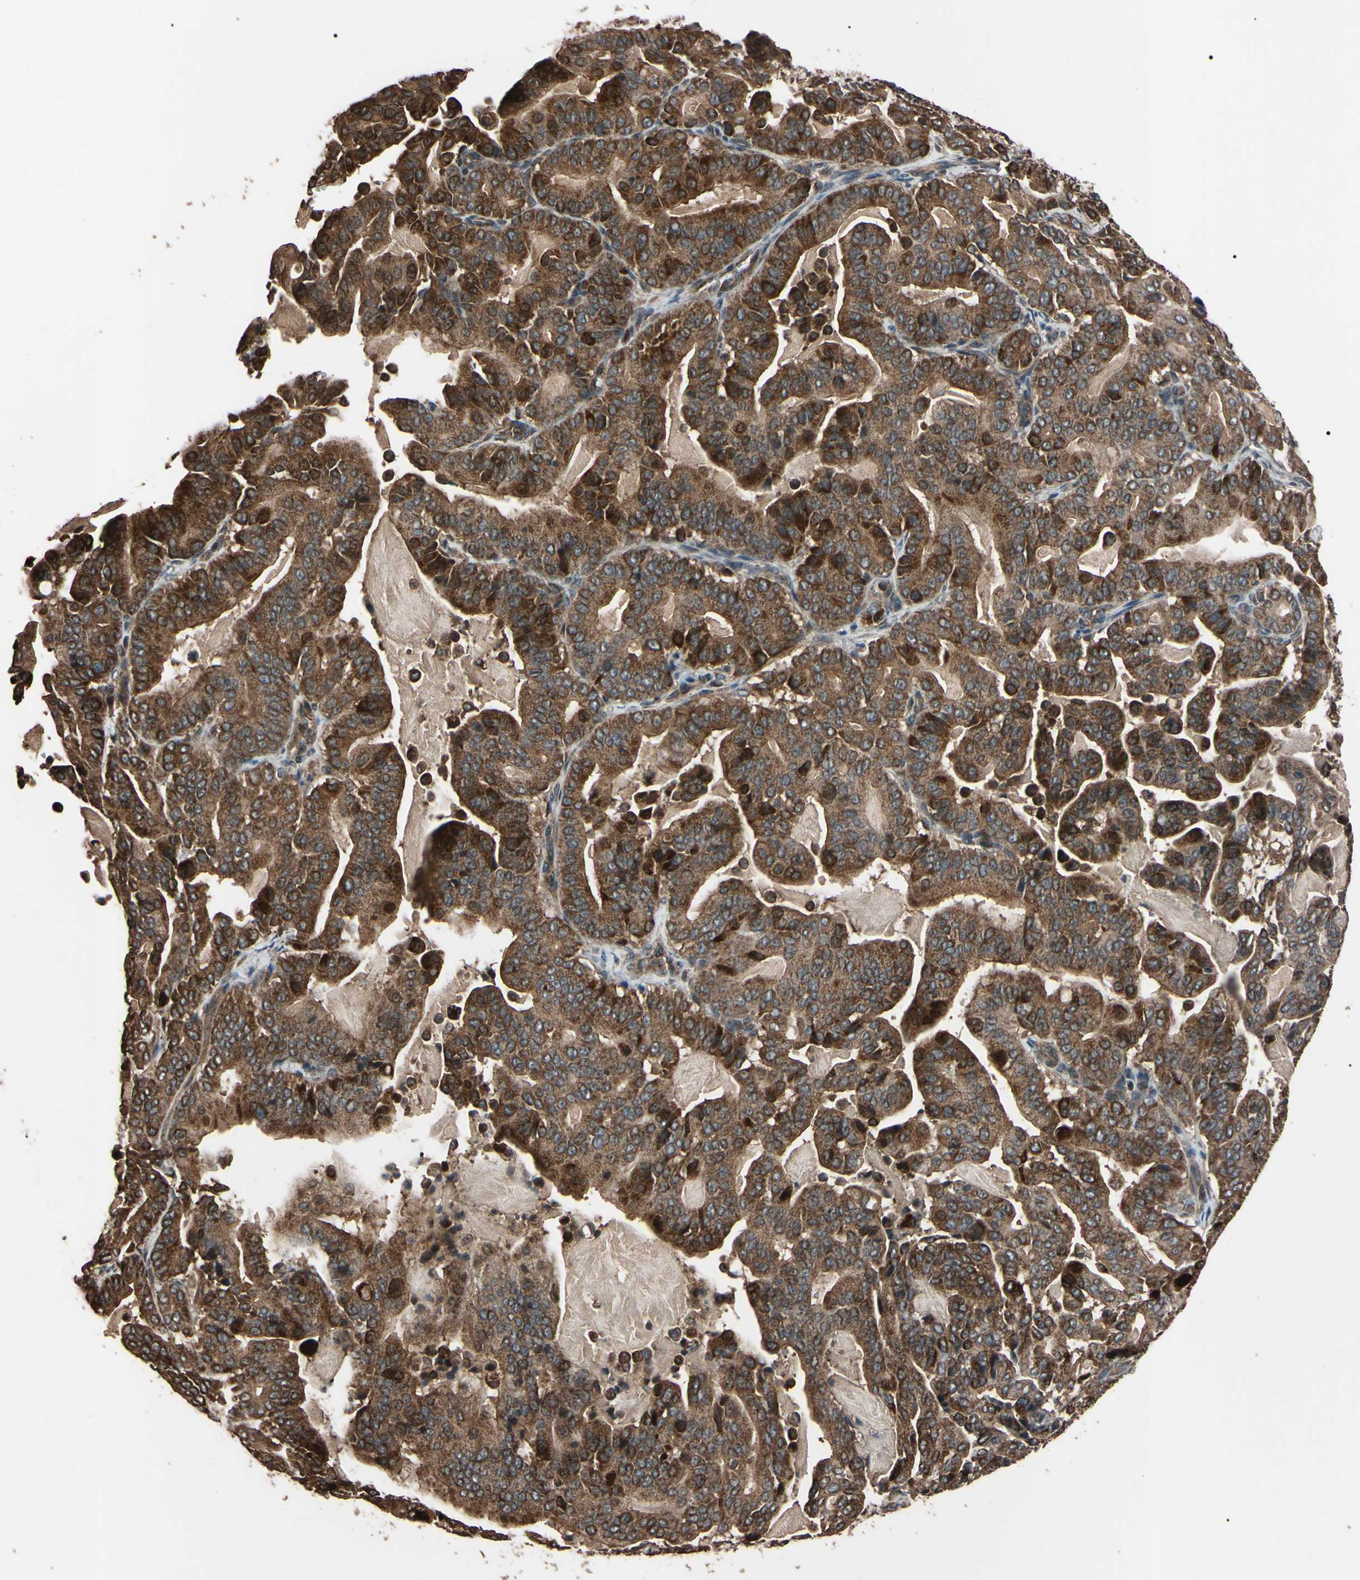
{"staining": {"intensity": "strong", "quantity": ">75%", "location": "cytoplasmic/membranous"}, "tissue": "pancreatic cancer", "cell_type": "Tumor cells", "image_type": "cancer", "snomed": [{"axis": "morphology", "description": "Adenocarcinoma, NOS"}, {"axis": "topography", "description": "Pancreas"}], "caption": "Immunohistochemistry (IHC) micrograph of neoplastic tissue: pancreatic cancer (adenocarcinoma) stained using IHC exhibits high levels of strong protein expression localized specifically in the cytoplasmic/membranous of tumor cells, appearing as a cytoplasmic/membranous brown color.", "gene": "TNFRSF1A", "patient": {"sex": "male", "age": 63}}